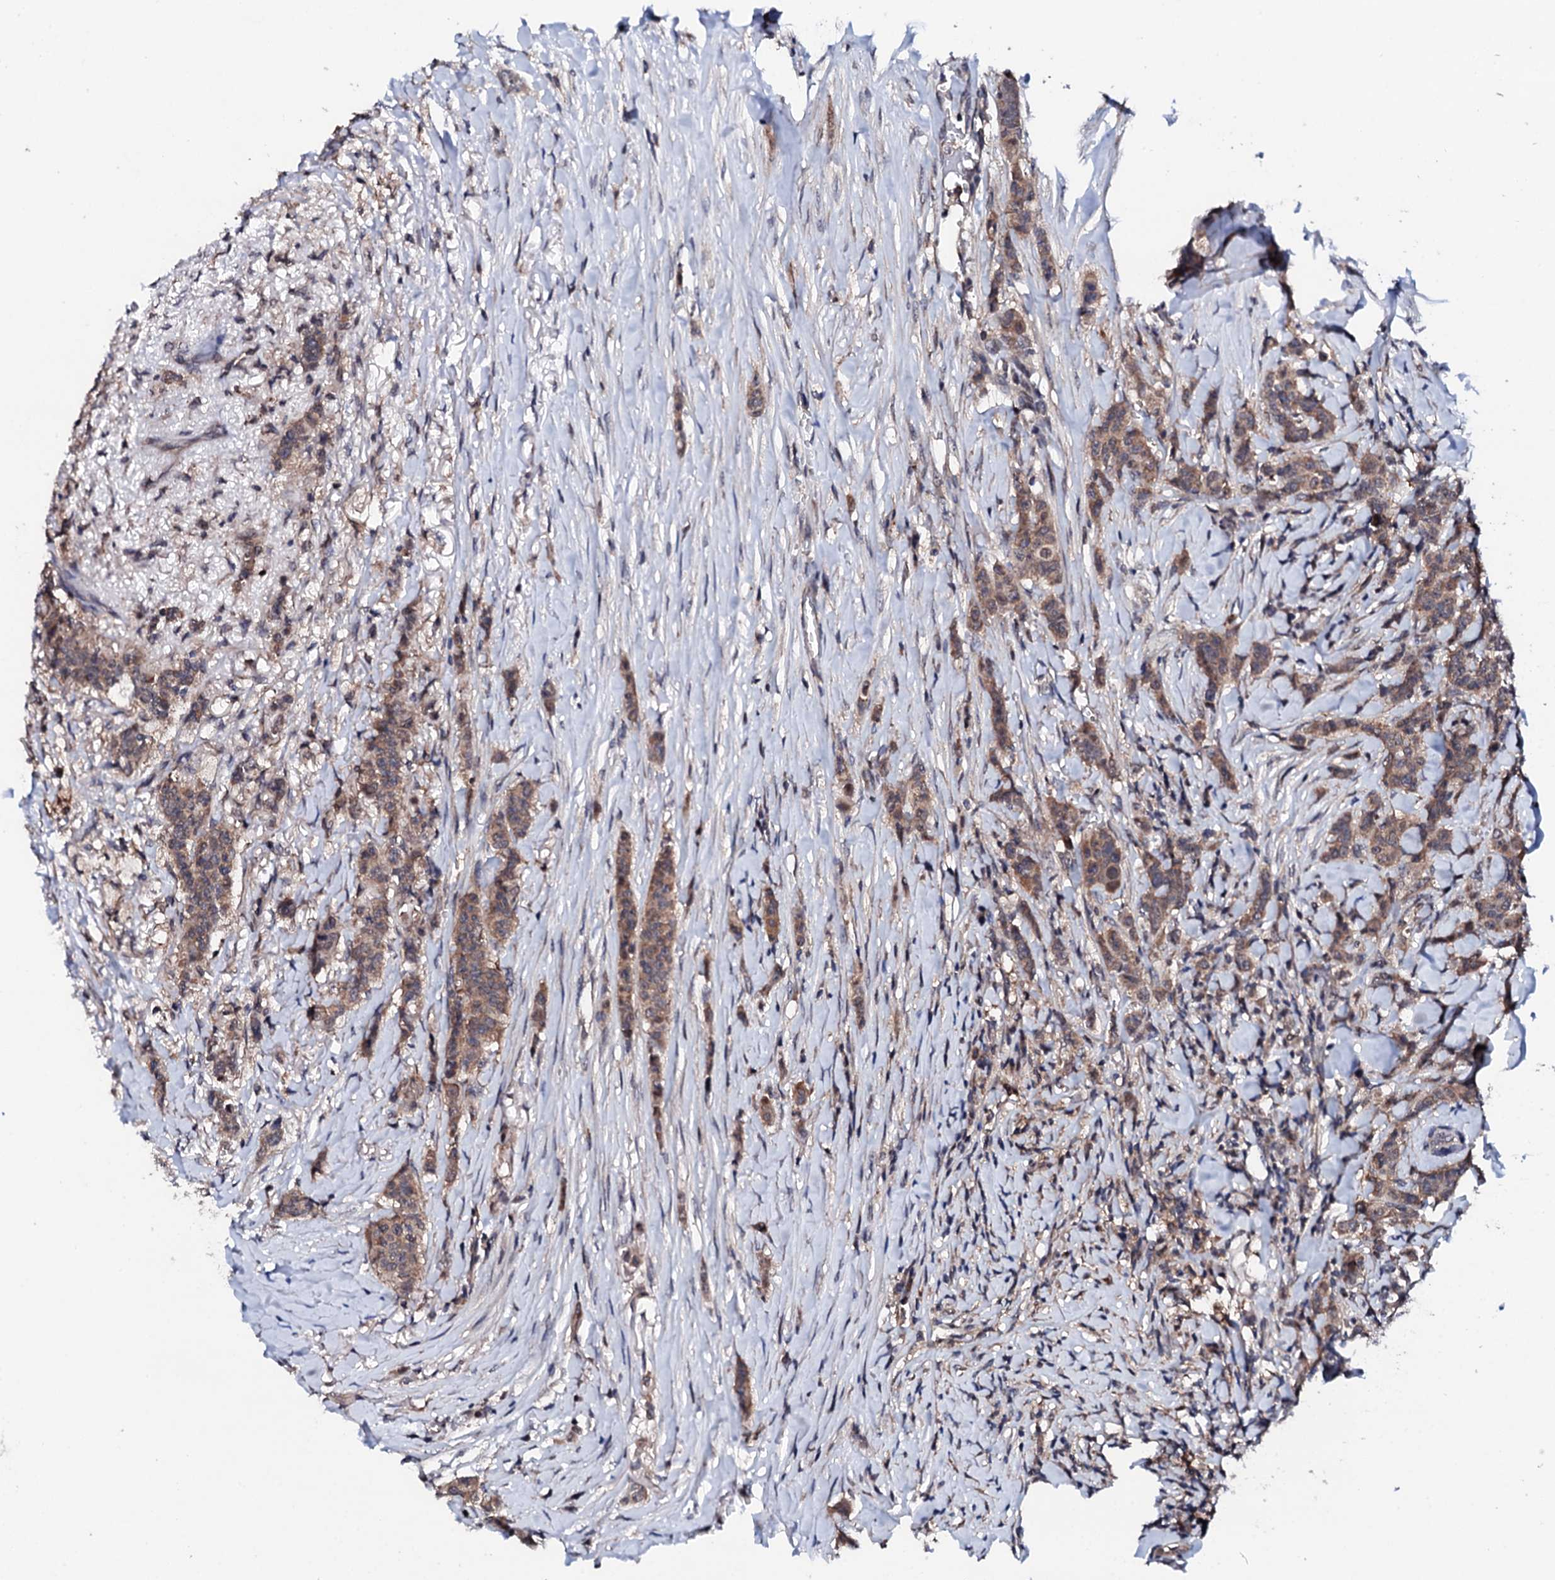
{"staining": {"intensity": "moderate", "quantity": ">75%", "location": "cytoplasmic/membranous"}, "tissue": "breast cancer", "cell_type": "Tumor cells", "image_type": "cancer", "snomed": [{"axis": "morphology", "description": "Duct carcinoma"}, {"axis": "topography", "description": "Breast"}], "caption": "DAB immunohistochemical staining of human breast cancer (invasive ductal carcinoma) displays moderate cytoplasmic/membranous protein expression in approximately >75% of tumor cells.", "gene": "EDC3", "patient": {"sex": "female", "age": 40}}